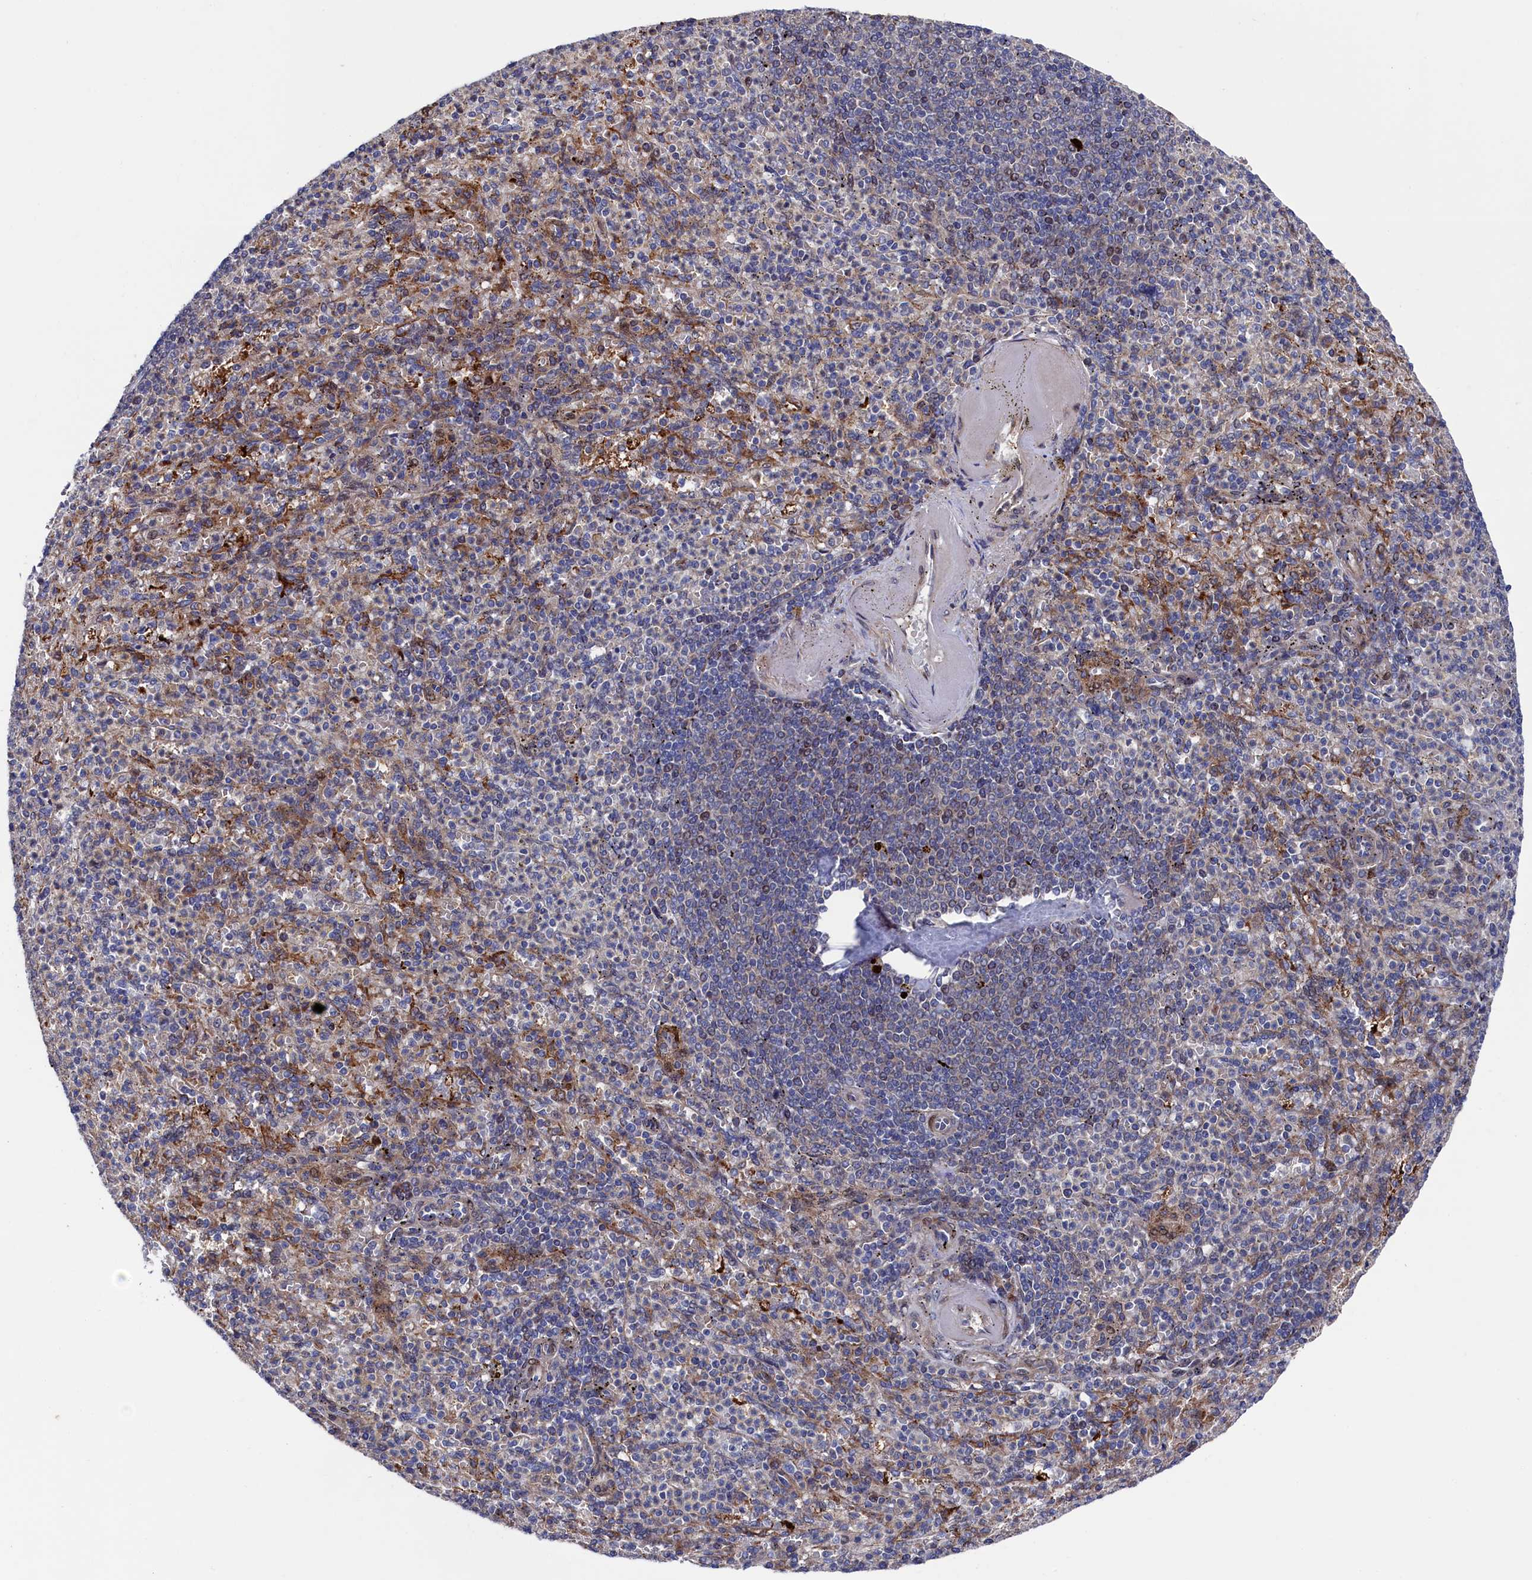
{"staining": {"intensity": "negative", "quantity": "none", "location": "none"}, "tissue": "spleen", "cell_type": "Cells in red pulp", "image_type": "normal", "snomed": [{"axis": "morphology", "description": "Normal tissue, NOS"}, {"axis": "topography", "description": "Spleen"}], "caption": "High magnification brightfield microscopy of unremarkable spleen stained with DAB (3,3'-diaminobenzidine) (brown) and counterstained with hematoxylin (blue): cells in red pulp show no significant positivity.", "gene": "ZNF891", "patient": {"sex": "female", "age": 74}}